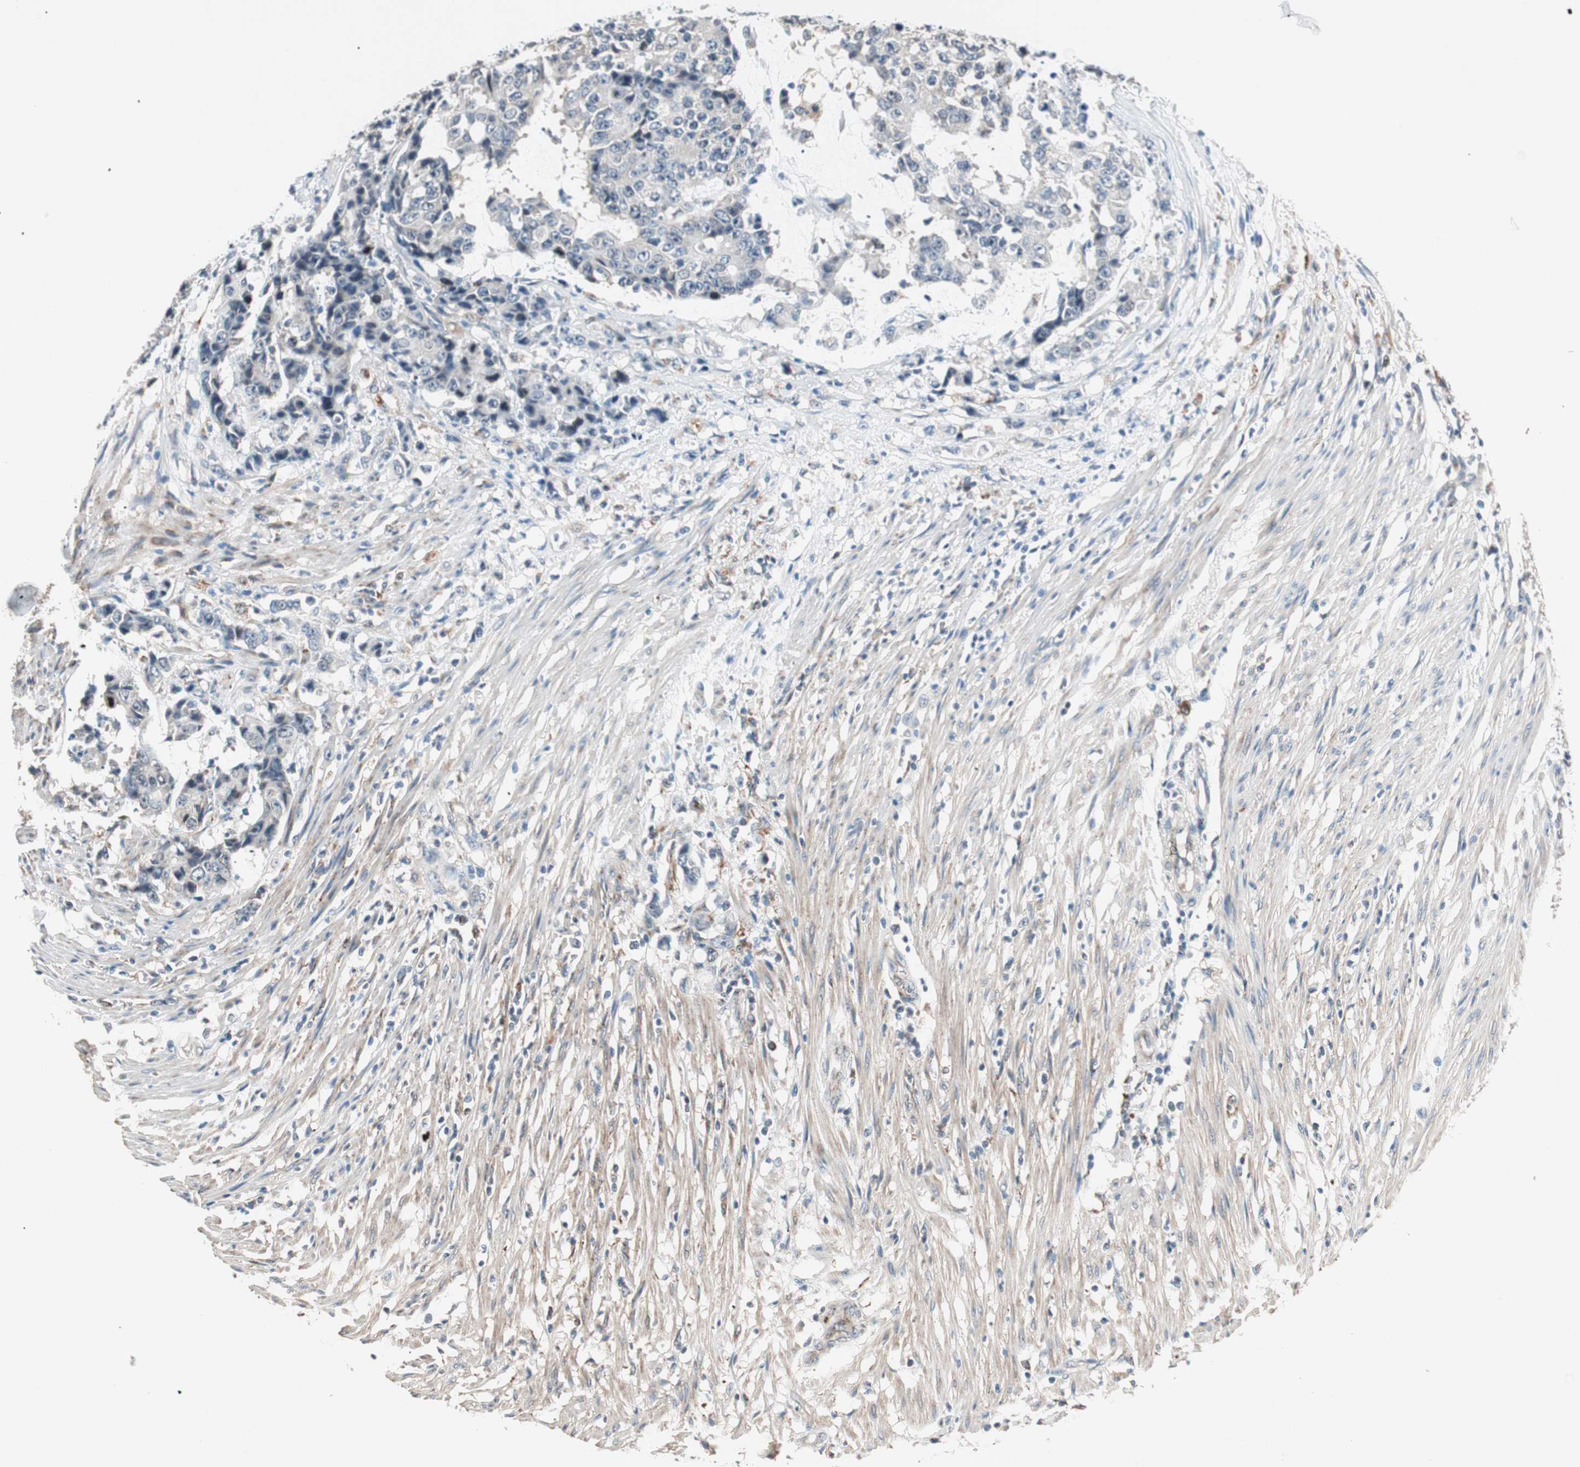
{"staining": {"intensity": "weak", "quantity": "<25%", "location": "cytoplasmic/membranous"}, "tissue": "colorectal cancer", "cell_type": "Tumor cells", "image_type": "cancer", "snomed": [{"axis": "morphology", "description": "Adenocarcinoma, NOS"}, {"axis": "topography", "description": "Colon"}], "caption": "An immunohistochemistry micrograph of colorectal cancer is shown. There is no staining in tumor cells of colorectal cancer.", "gene": "NFRKB", "patient": {"sex": "female", "age": 86}}